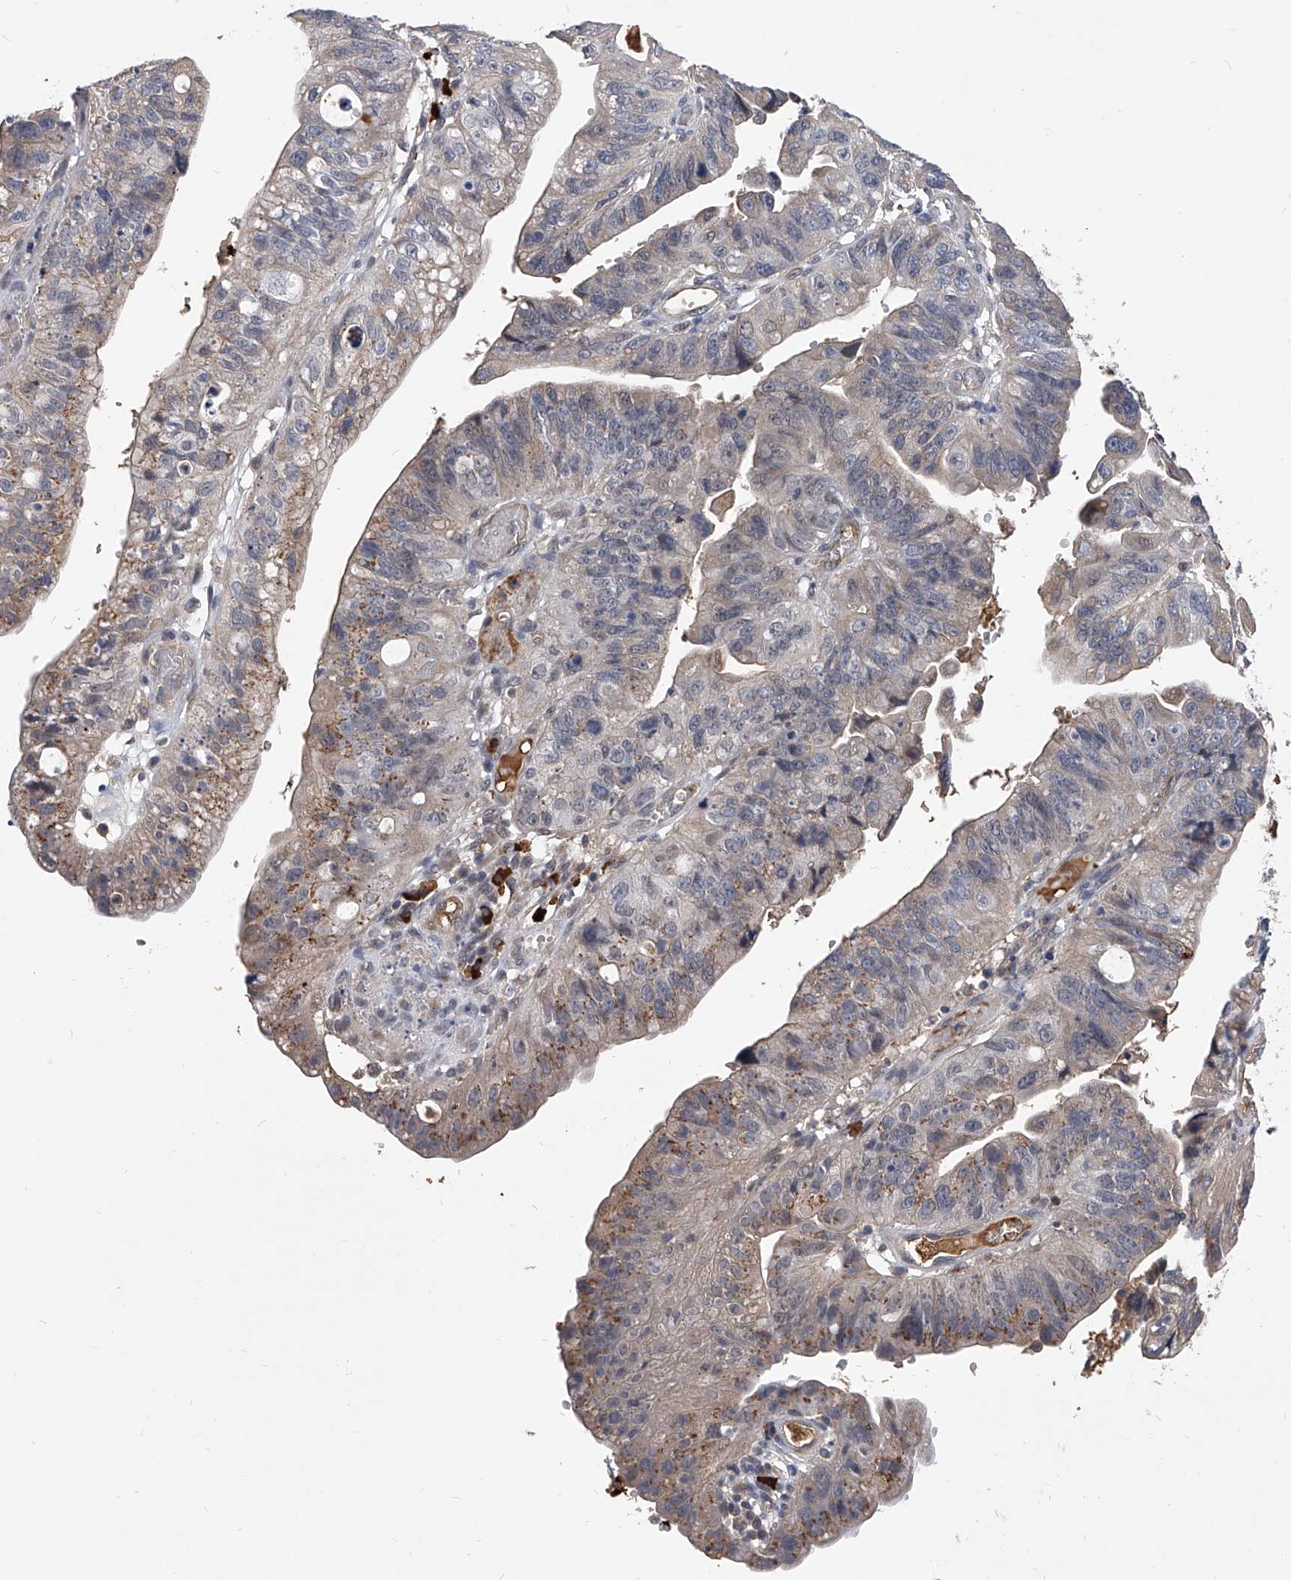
{"staining": {"intensity": "moderate", "quantity": "25%-75%", "location": "cytoplasmic/membranous"}, "tissue": "stomach cancer", "cell_type": "Tumor cells", "image_type": "cancer", "snomed": [{"axis": "morphology", "description": "Adenocarcinoma, NOS"}, {"axis": "topography", "description": "Stomach"}], "caption": "The micrograph displays staining of adenocarcinoma (stomach), revealing moderate cytoplasmic/membranous protein expression (brown color) within tumor cells.", "gene": "ZNF25", "patient": {"sex": "male", "age": 59}}